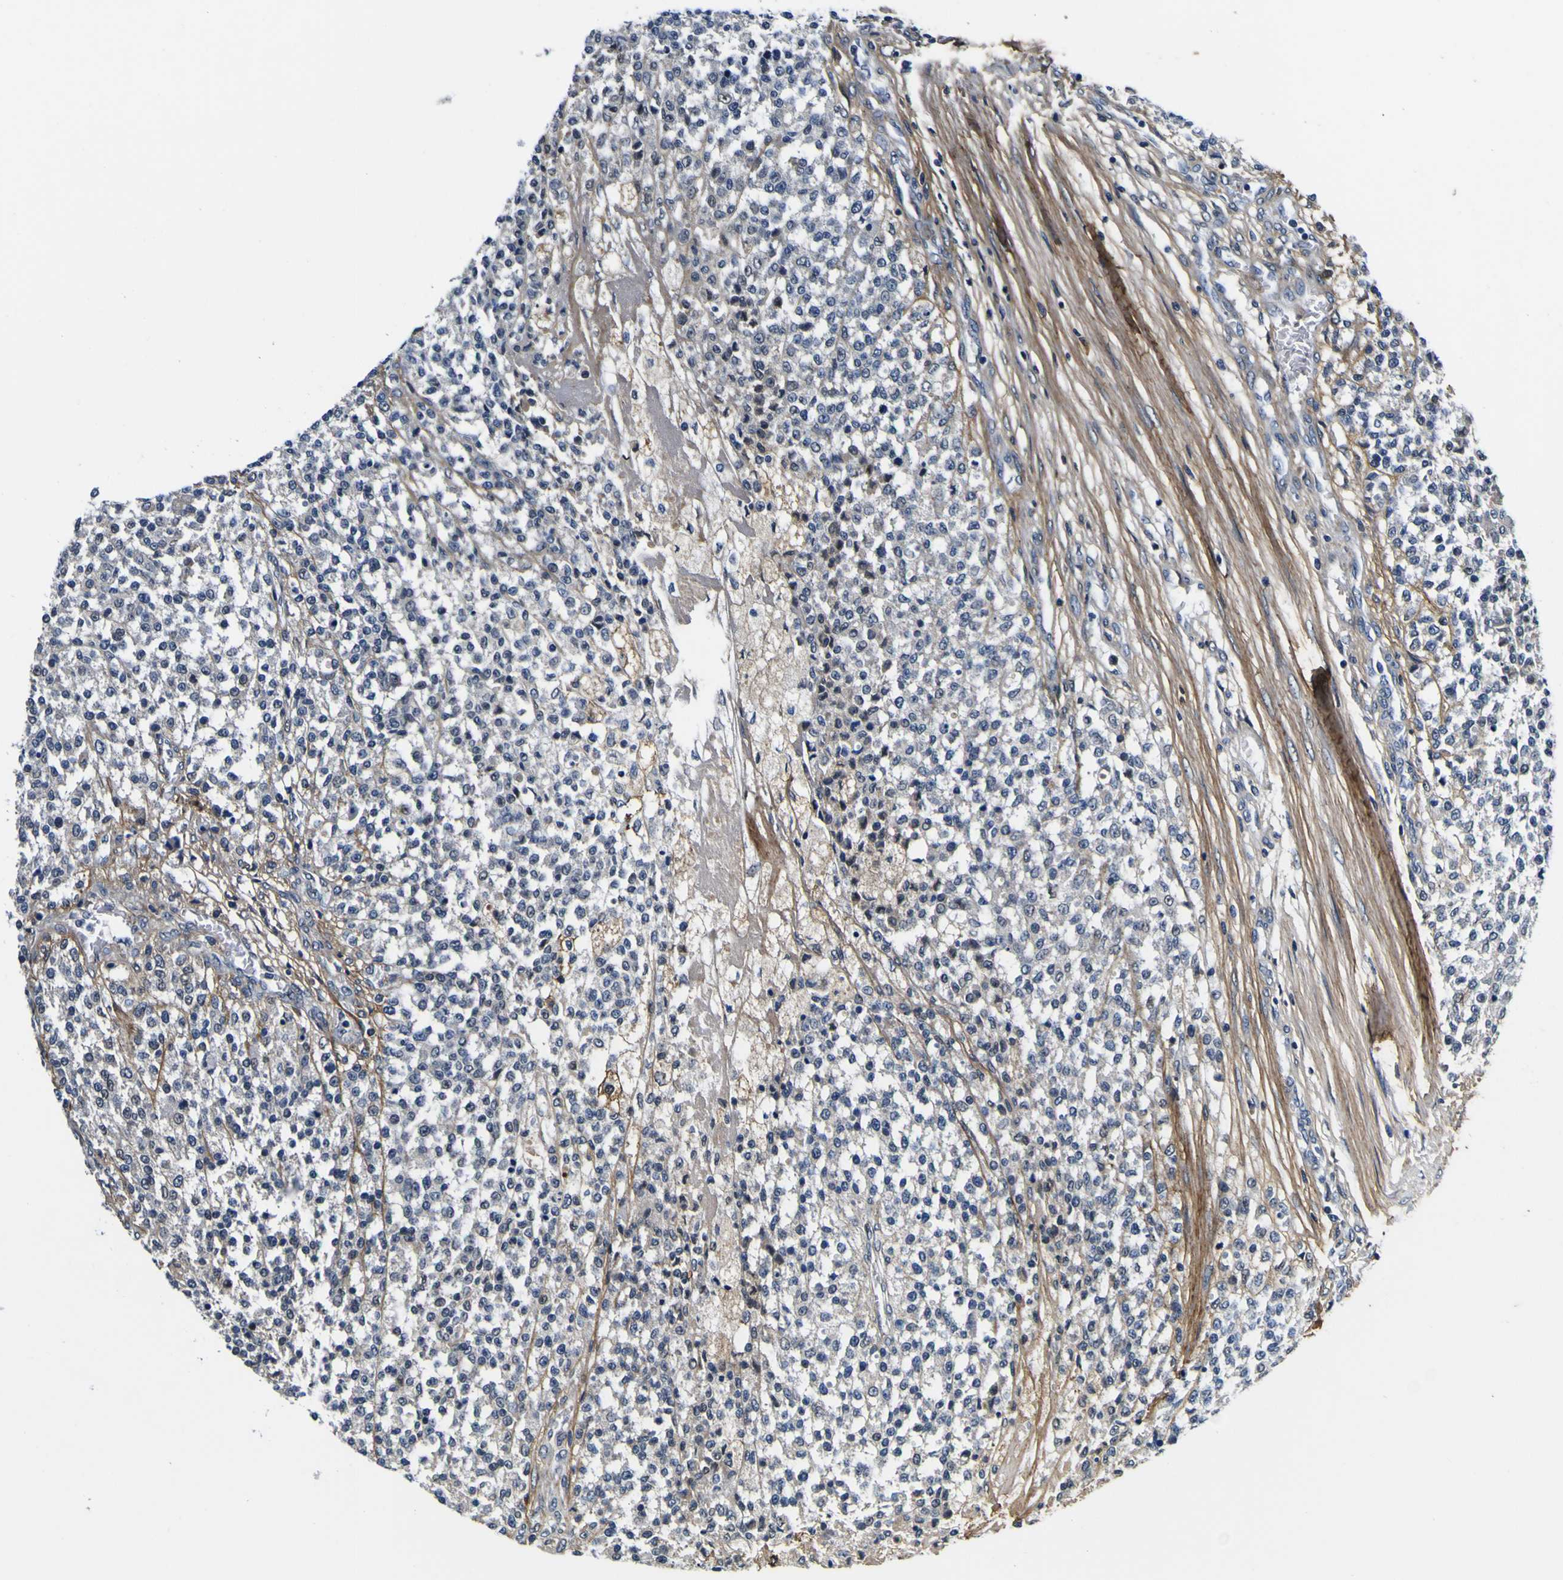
{"staining": {"intensity": "negative", "quantity": "none", "location": "none"}, "tissue": "testis cancer", "cell_type": "Tumor cells", "image_type": "cancer", "snomed": [{"axis": "morphology", "description": "Seminoma, NOS"}, {"axis": "topography", "description": "Testis"}], "caption": "A high-resolution photomicrograph shows IHC staining of testis cancer, which reveals no significant expression in tumor cells. (Brightfield microscopy of DAB (3,3'-diaminobenzidine) immunohistochemistry (IHC) at high magnification).", "gene": "POSTN", "patient": {"sex": "male", "age": 59}}